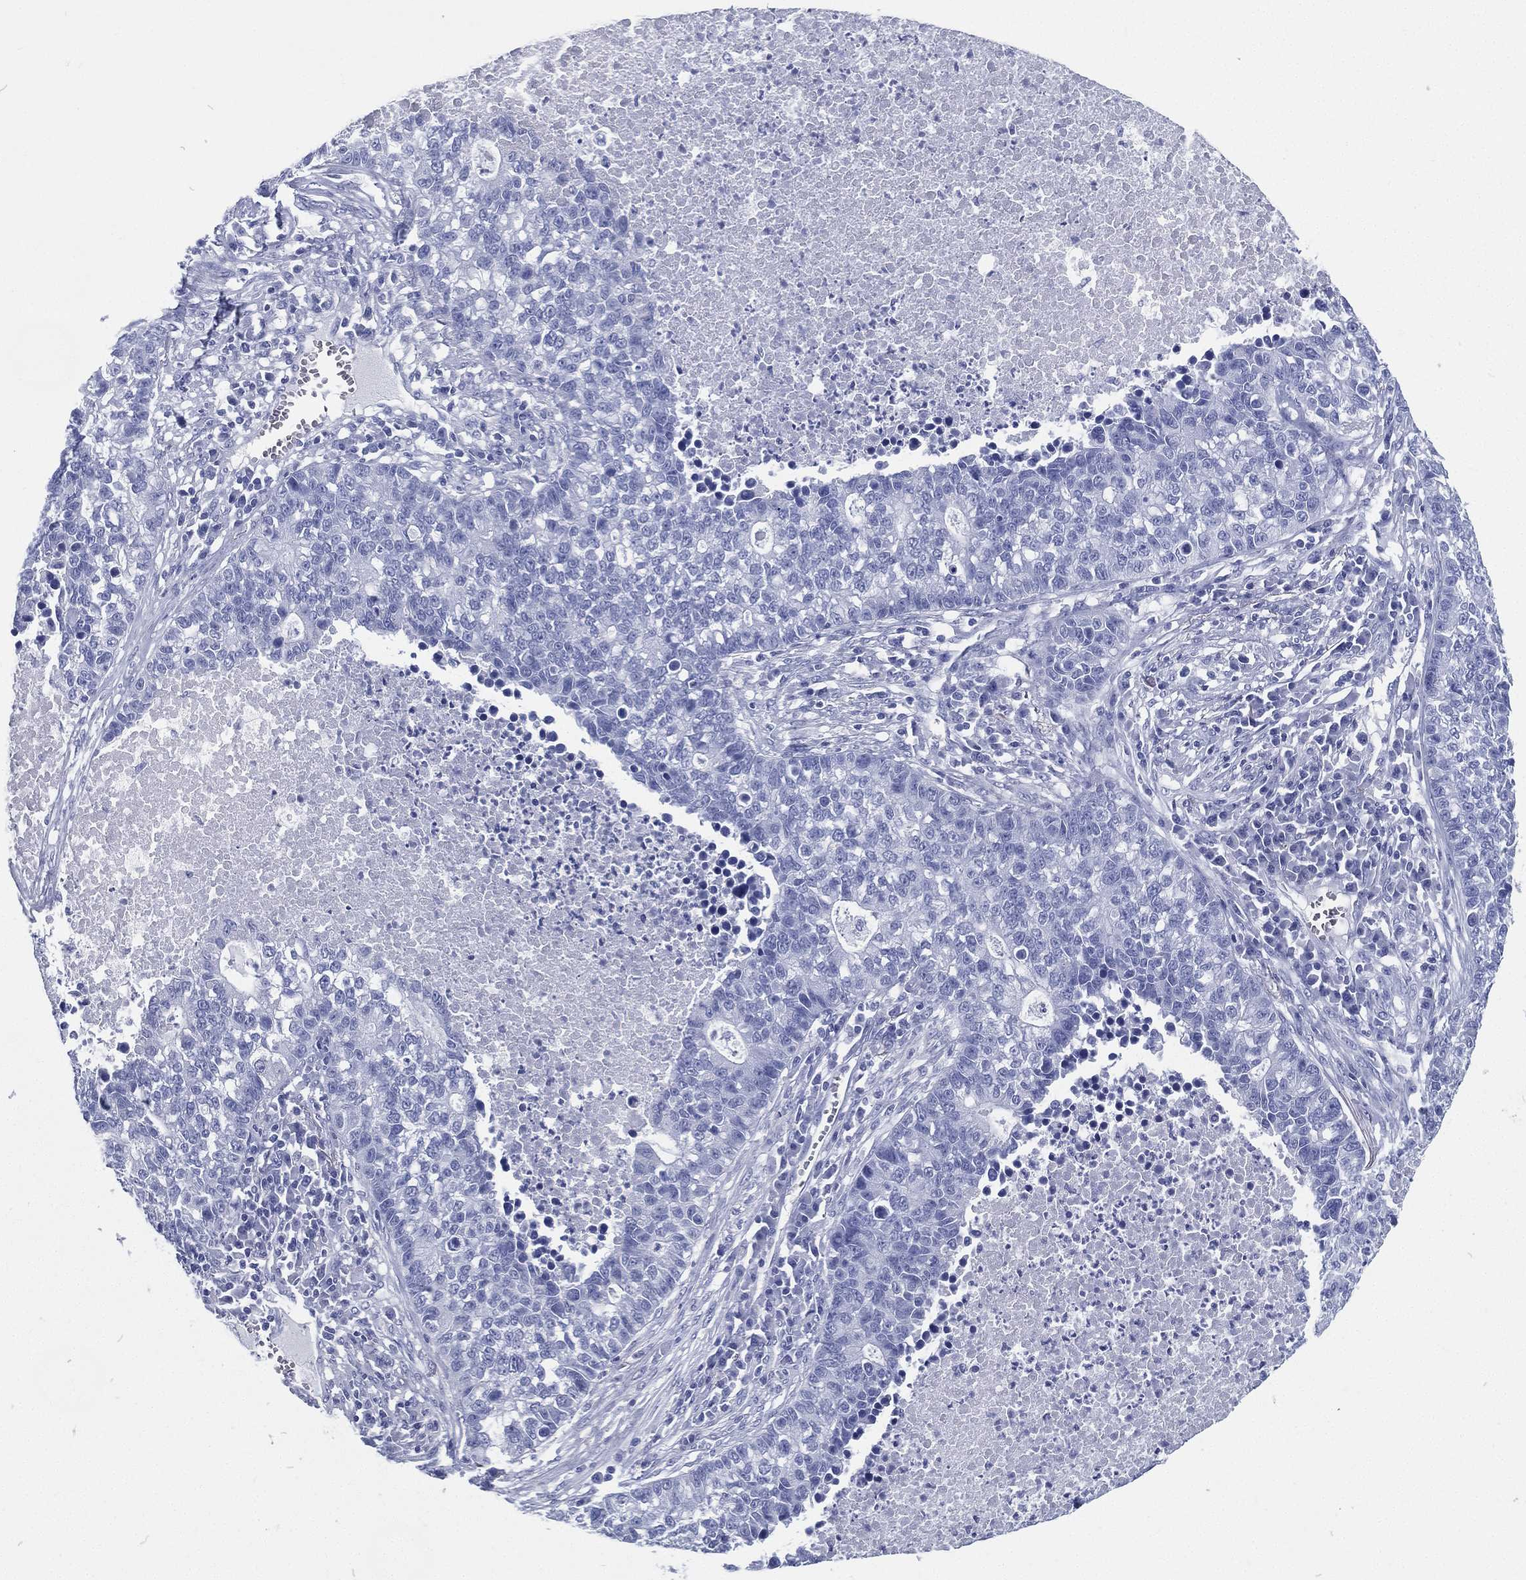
{"staining": {"intensity": "negative", "quantity": "none", "location": "none"}, "tissue": "lung cancer", "cell_type": "Tumor cells", "image_type": "cancer", "snomed": [{"axis": "morphology", "description": "Adenocarcinoma, NOS"}, {"axis": "topography", "description": "Lung"}], "caption": "IHC micrograph of neoplastic tissue: lung cancer (adenocarcinoma) stained with DAB exhibits no significant protein expression in tumor cells.", "gene": "RSPH4A", "patient": {"sex": "male", "age": 57}}